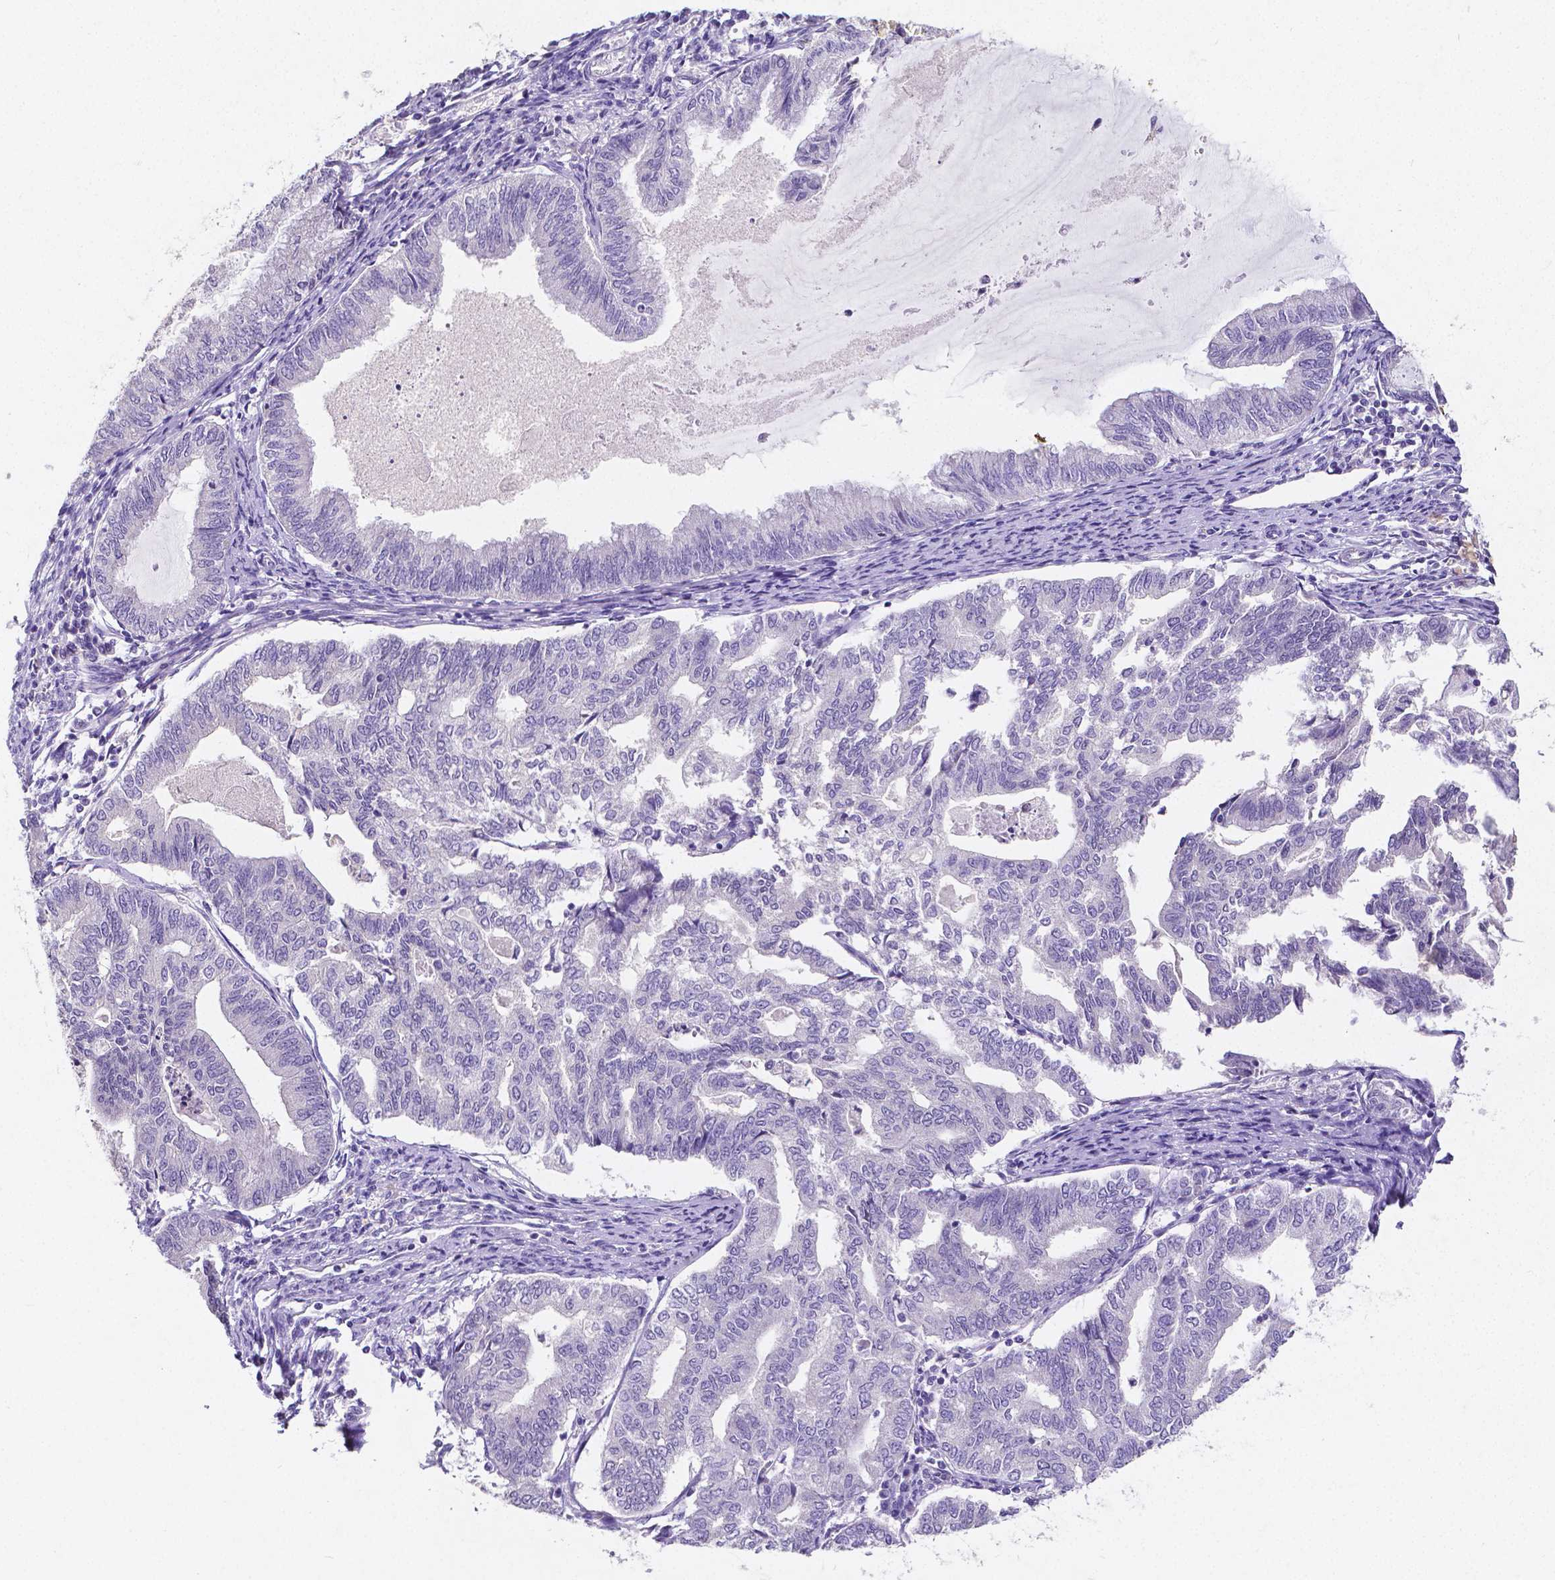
{"staining": {"intensity": "negative", "quantity": "none", "location": "none"}, "tissue": "endometrial cancer", "cell_type": "Tumor cells", "image_type": "cancer", "snomed": [{"axis": "morphology", "description": "Adenocarcinoma, NOS"}, {"axis": "topography", "description": "Endometrium"}], "caption": "The photomicrograph demonstrates no significant positivity in tumor cells of endometrial cancer. (DAB (3,3'-diaminobenzidine) immunohistochemistry, high magnification).", "gene": "SATB2", "patient": {"sex": "female", "age": 79}}